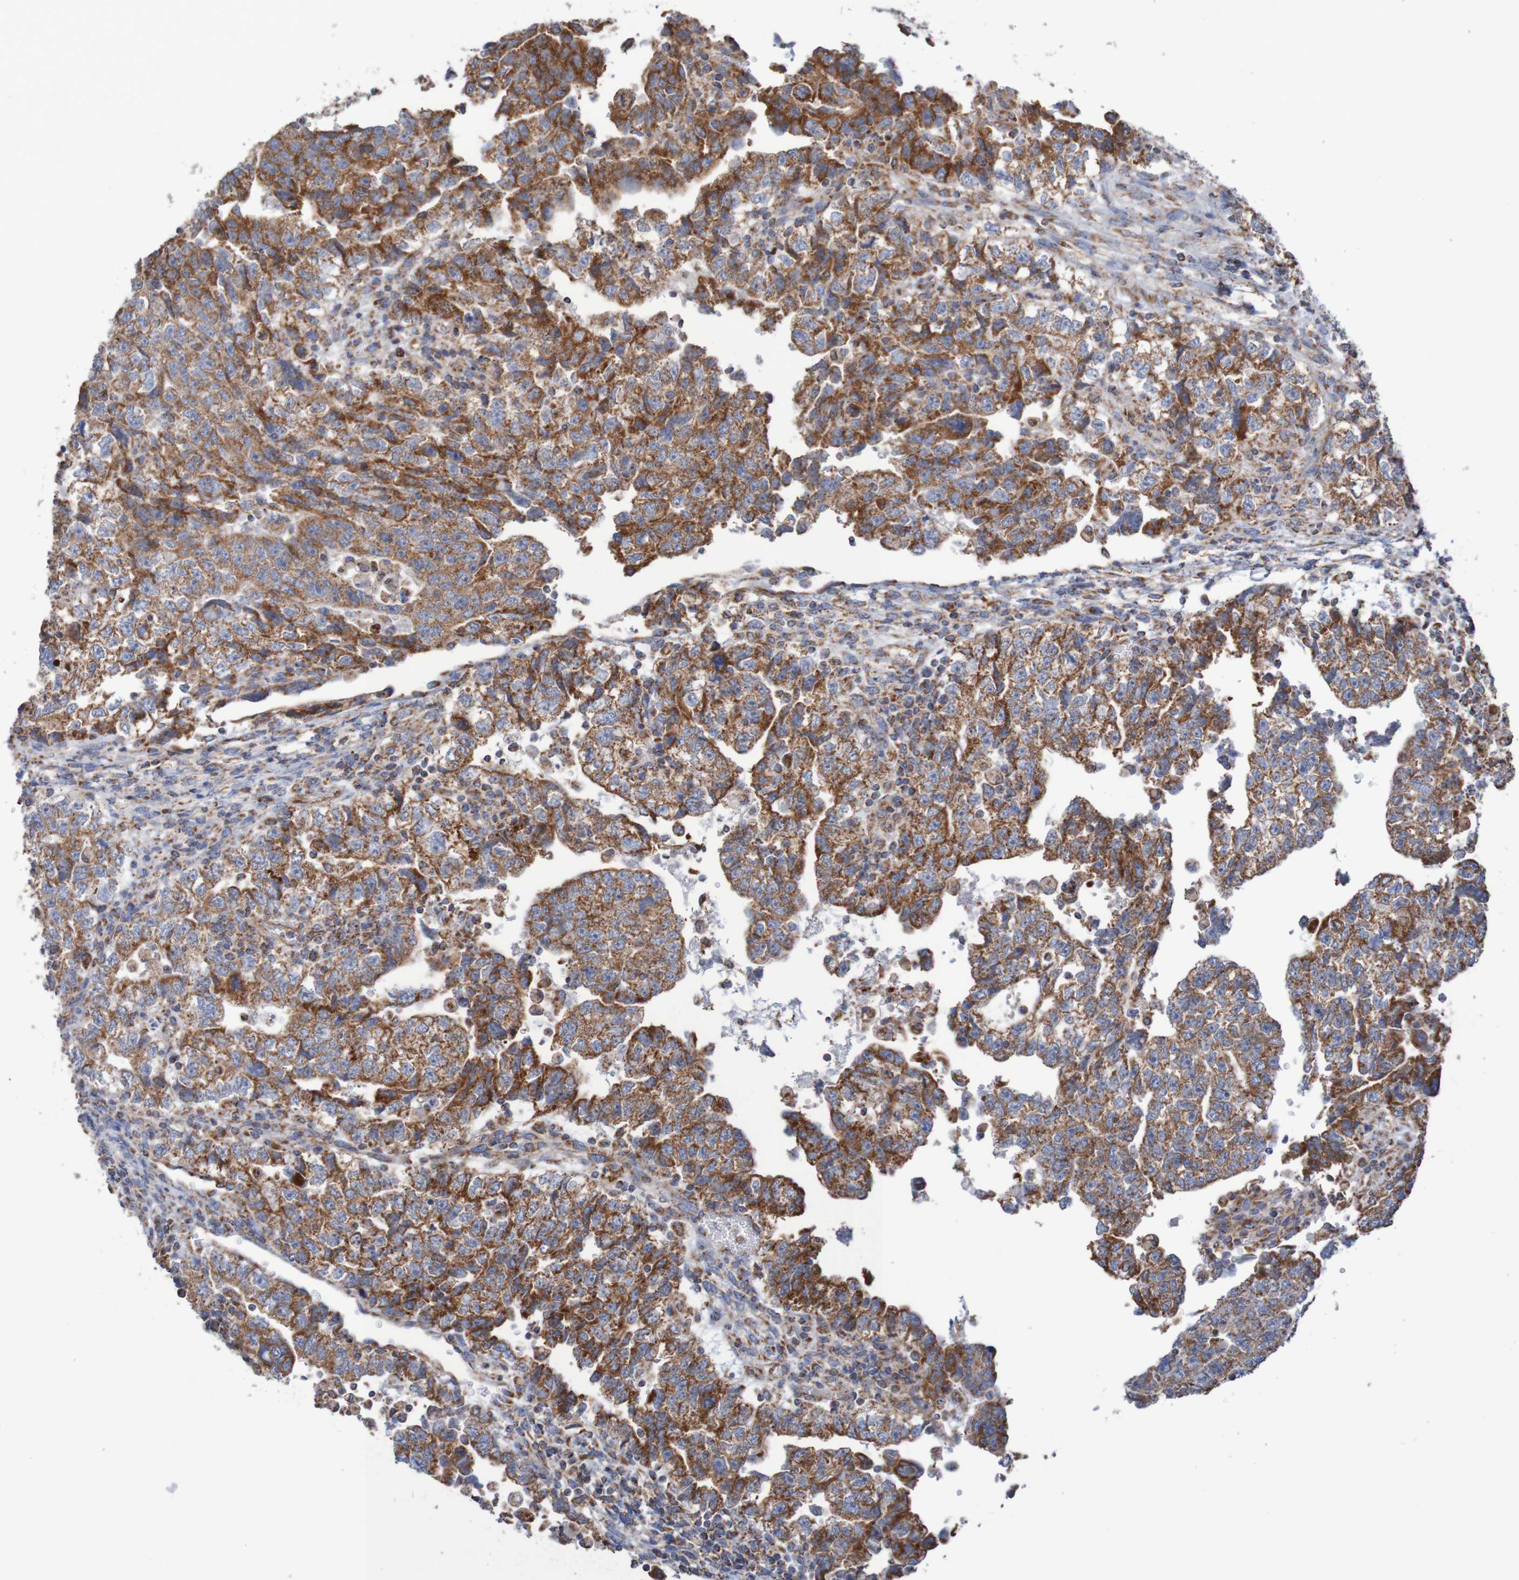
{"staining": {"intensity": "strong", "quantity": ">75%", "location": "cytoplasmic/membranous"}, "tissue": "testis cancer", "cell_type": "Tumor cells", "image_type": "cancer", "snomed": [{"axis": "morphology", "description": "Carcinoma, Embryonal, NOS"}, {"axis": "topography", "description": "Testis"}], "caption": "Tumor cells display high levels of strong cytoplasmic/membranous positivity in about >75% of cells in testis embryonal carcinoma.", "gene": "MMEL1", "patient": {"sex": "male", "age": 36}}